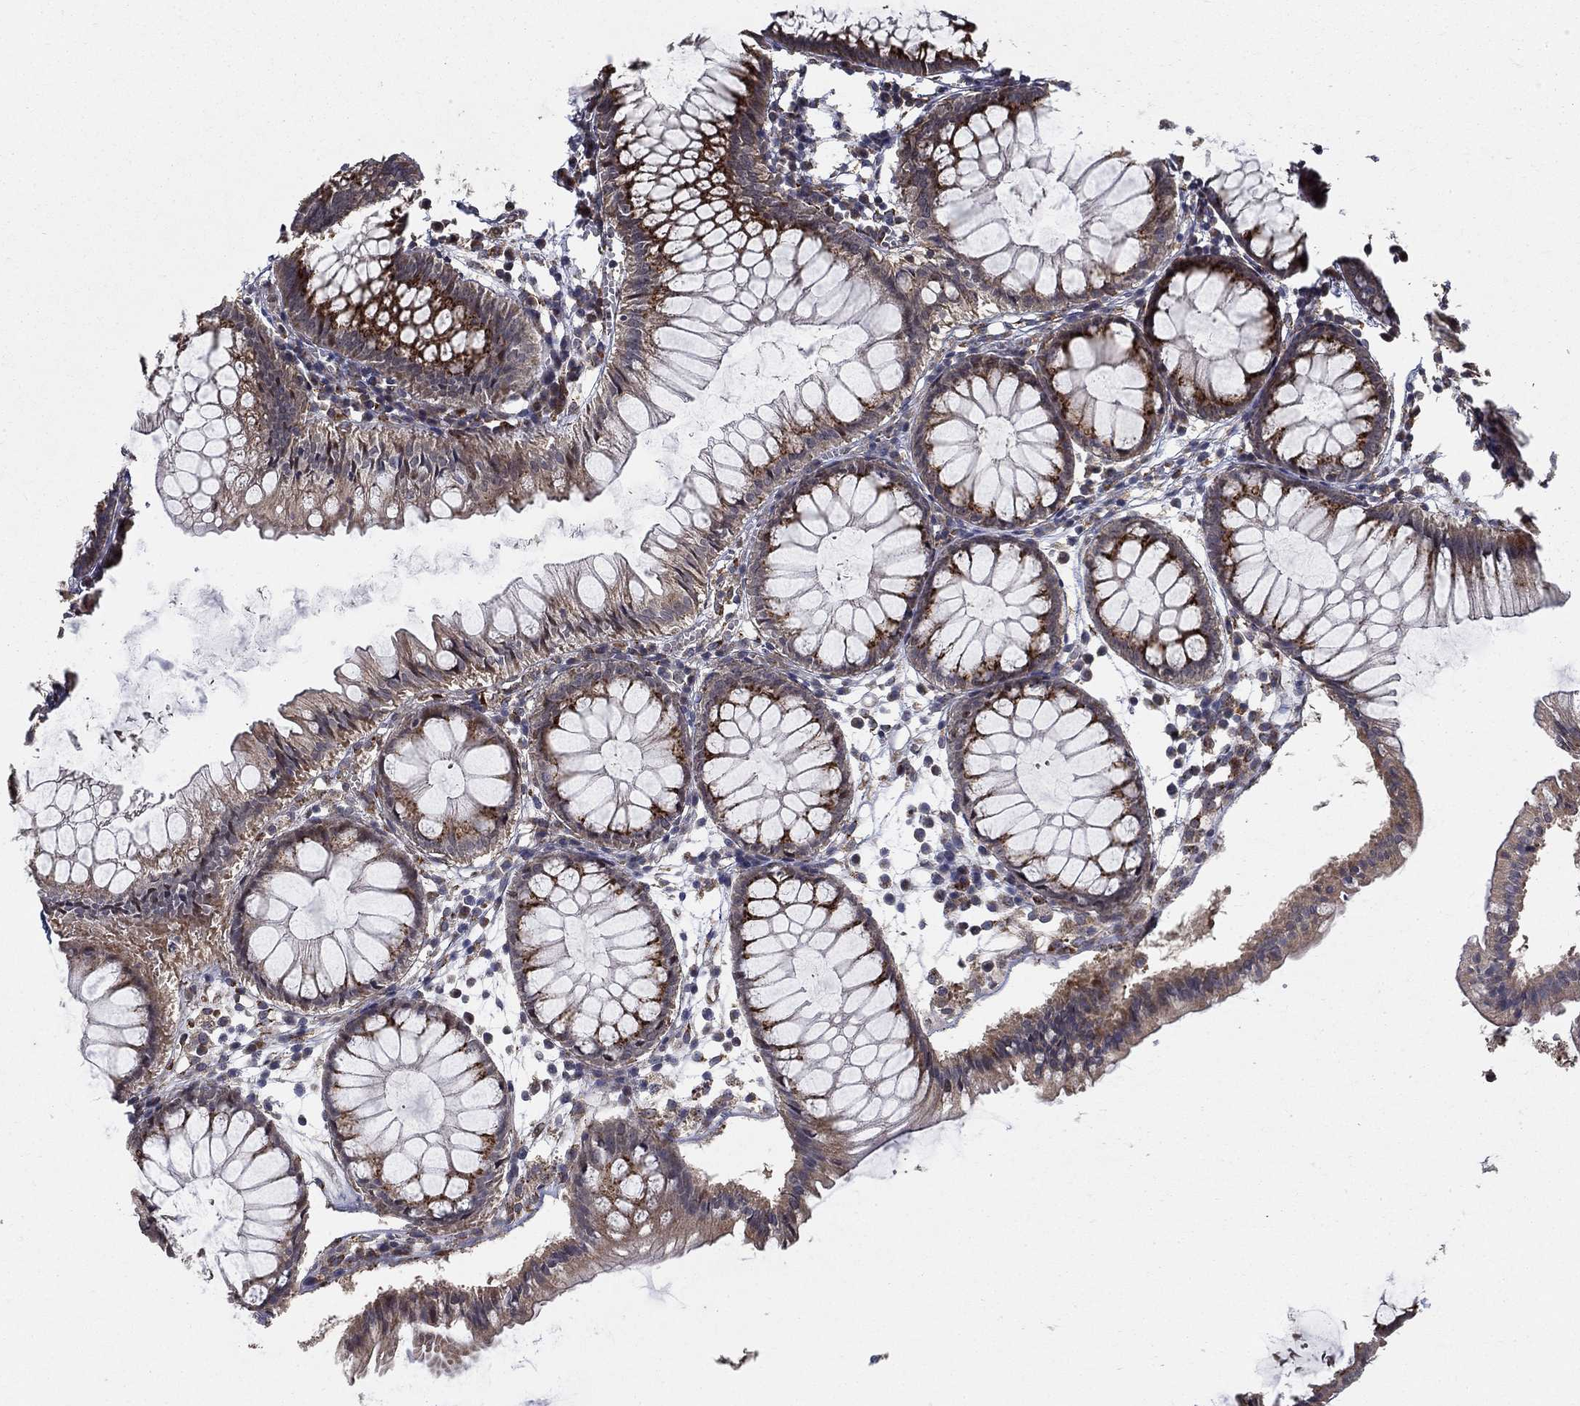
{"staining": {"intensity": "weak", "quantity": ">75%", "location": "cytoplasmic/membranous"}, "tissue": "colon", "cell_type": "Endothelial cells", "image_type": "normal", "snomed": [{"axis": "morphology", "description": "Normal tissue, NOS"}, {"axis": "morphology", "description": "Adenocarcinoma, NOS"}, {"axis": "topography", "description": "Colon"}], "caption": "Endothelial cells show low levels of weak cytoplasmic/membranous positivity in approximately >75% of cells in normal colon. (brown staining indicates protein expression, while blue staining denotes nuclei).", "gene": "ZNF594", "patient": {"sex": "male", "age": 65}}